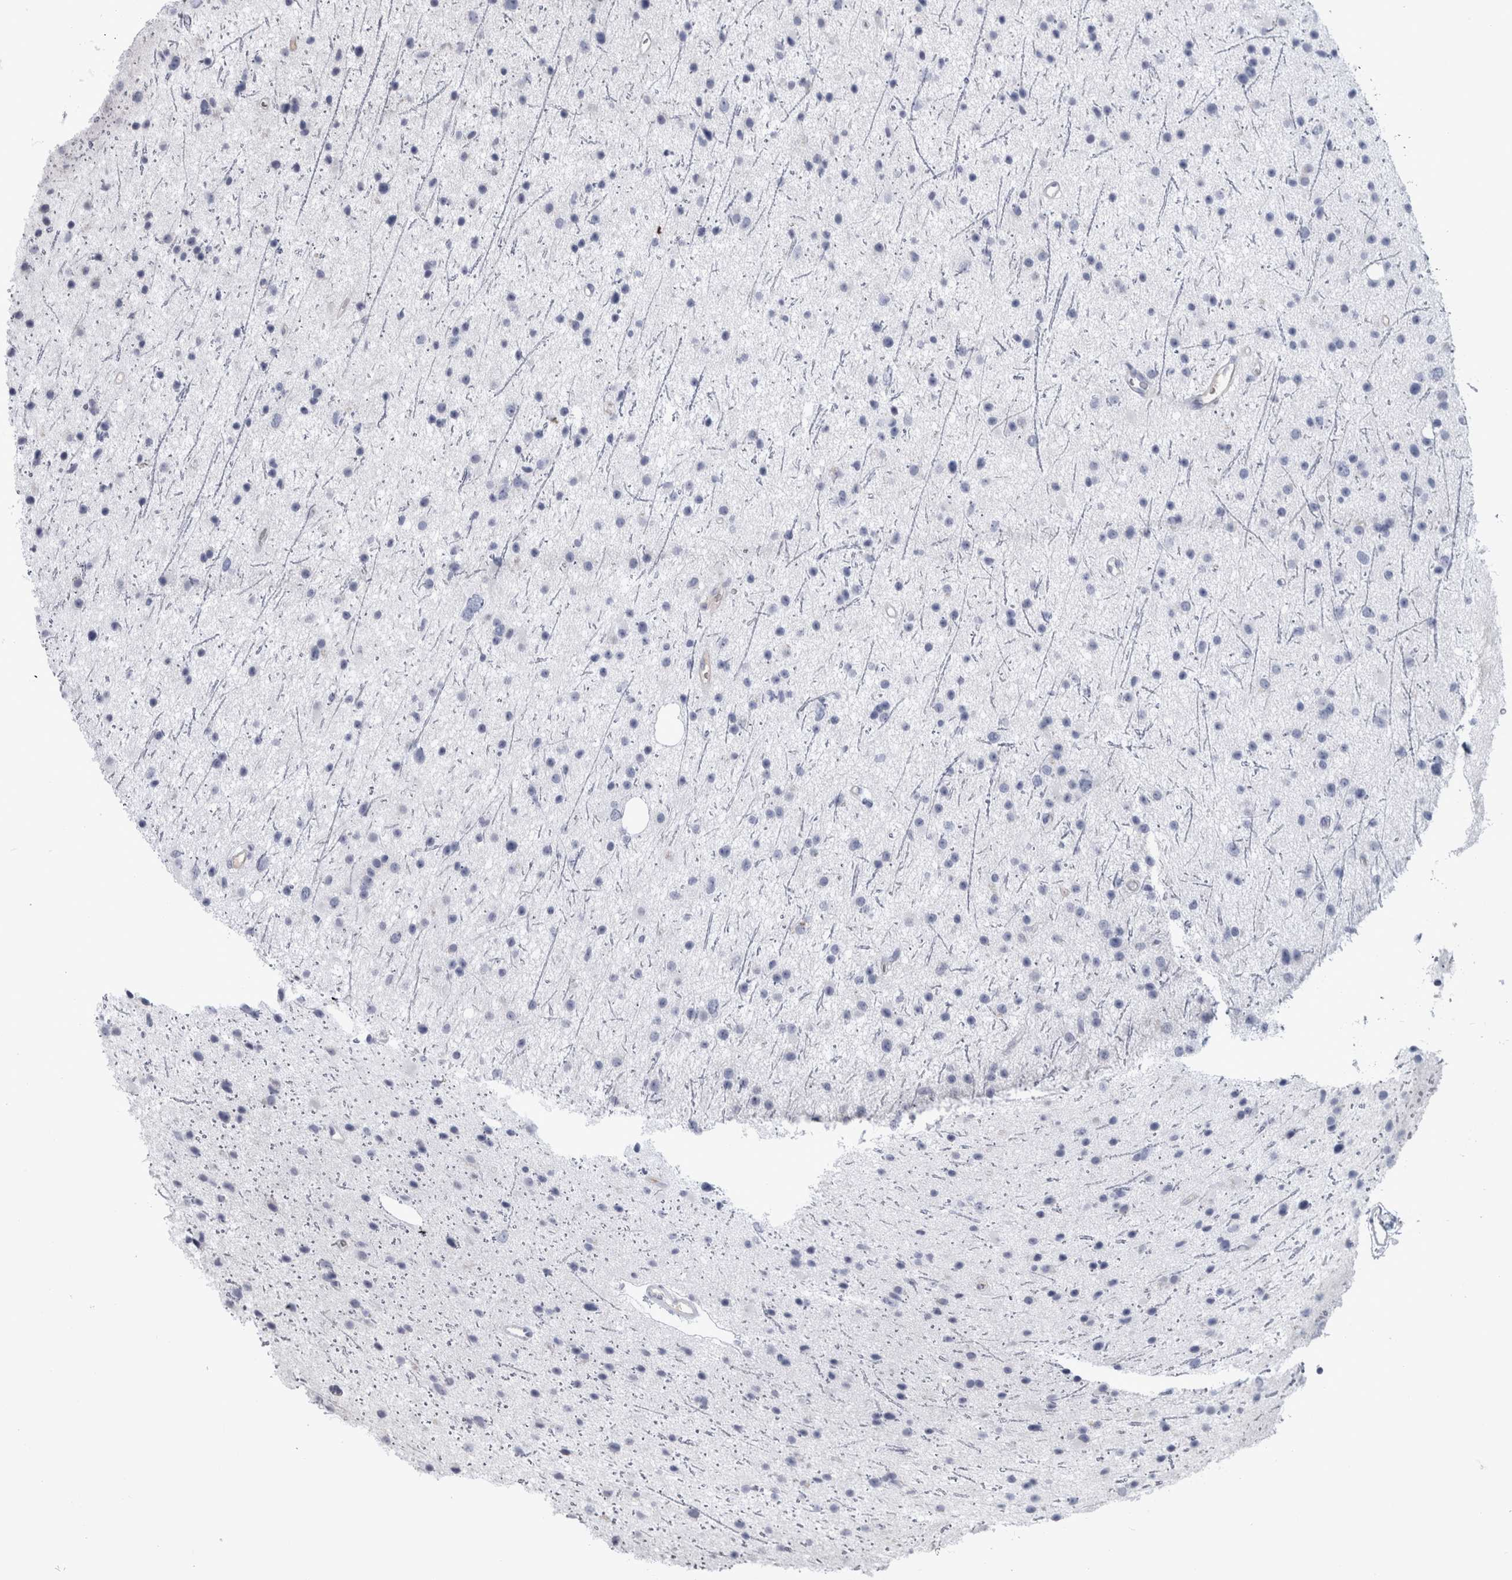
{"staining": {"intensity": "negative", "quantity": "none", "location": "none"}, "tissue": "glioma", "cell_type": "Tumor cells", "image_type": "cancer", "snomed": [{"axis": "morphology", "description": "Glioma, malignant, Low grade"}, {"axis": "topography", "description": "Cerebral cortex"}], "caption": "A high-resolution image shows immunohistochemistry (IHC) staining of malignant glioma (low-grade), which demonstrates no significant positivity in tumor cells. (Brightfield microscopy of DAB IHC at high magnification).", "gene": "PAX5", "patient": {"sex": "female", "age": 39}}